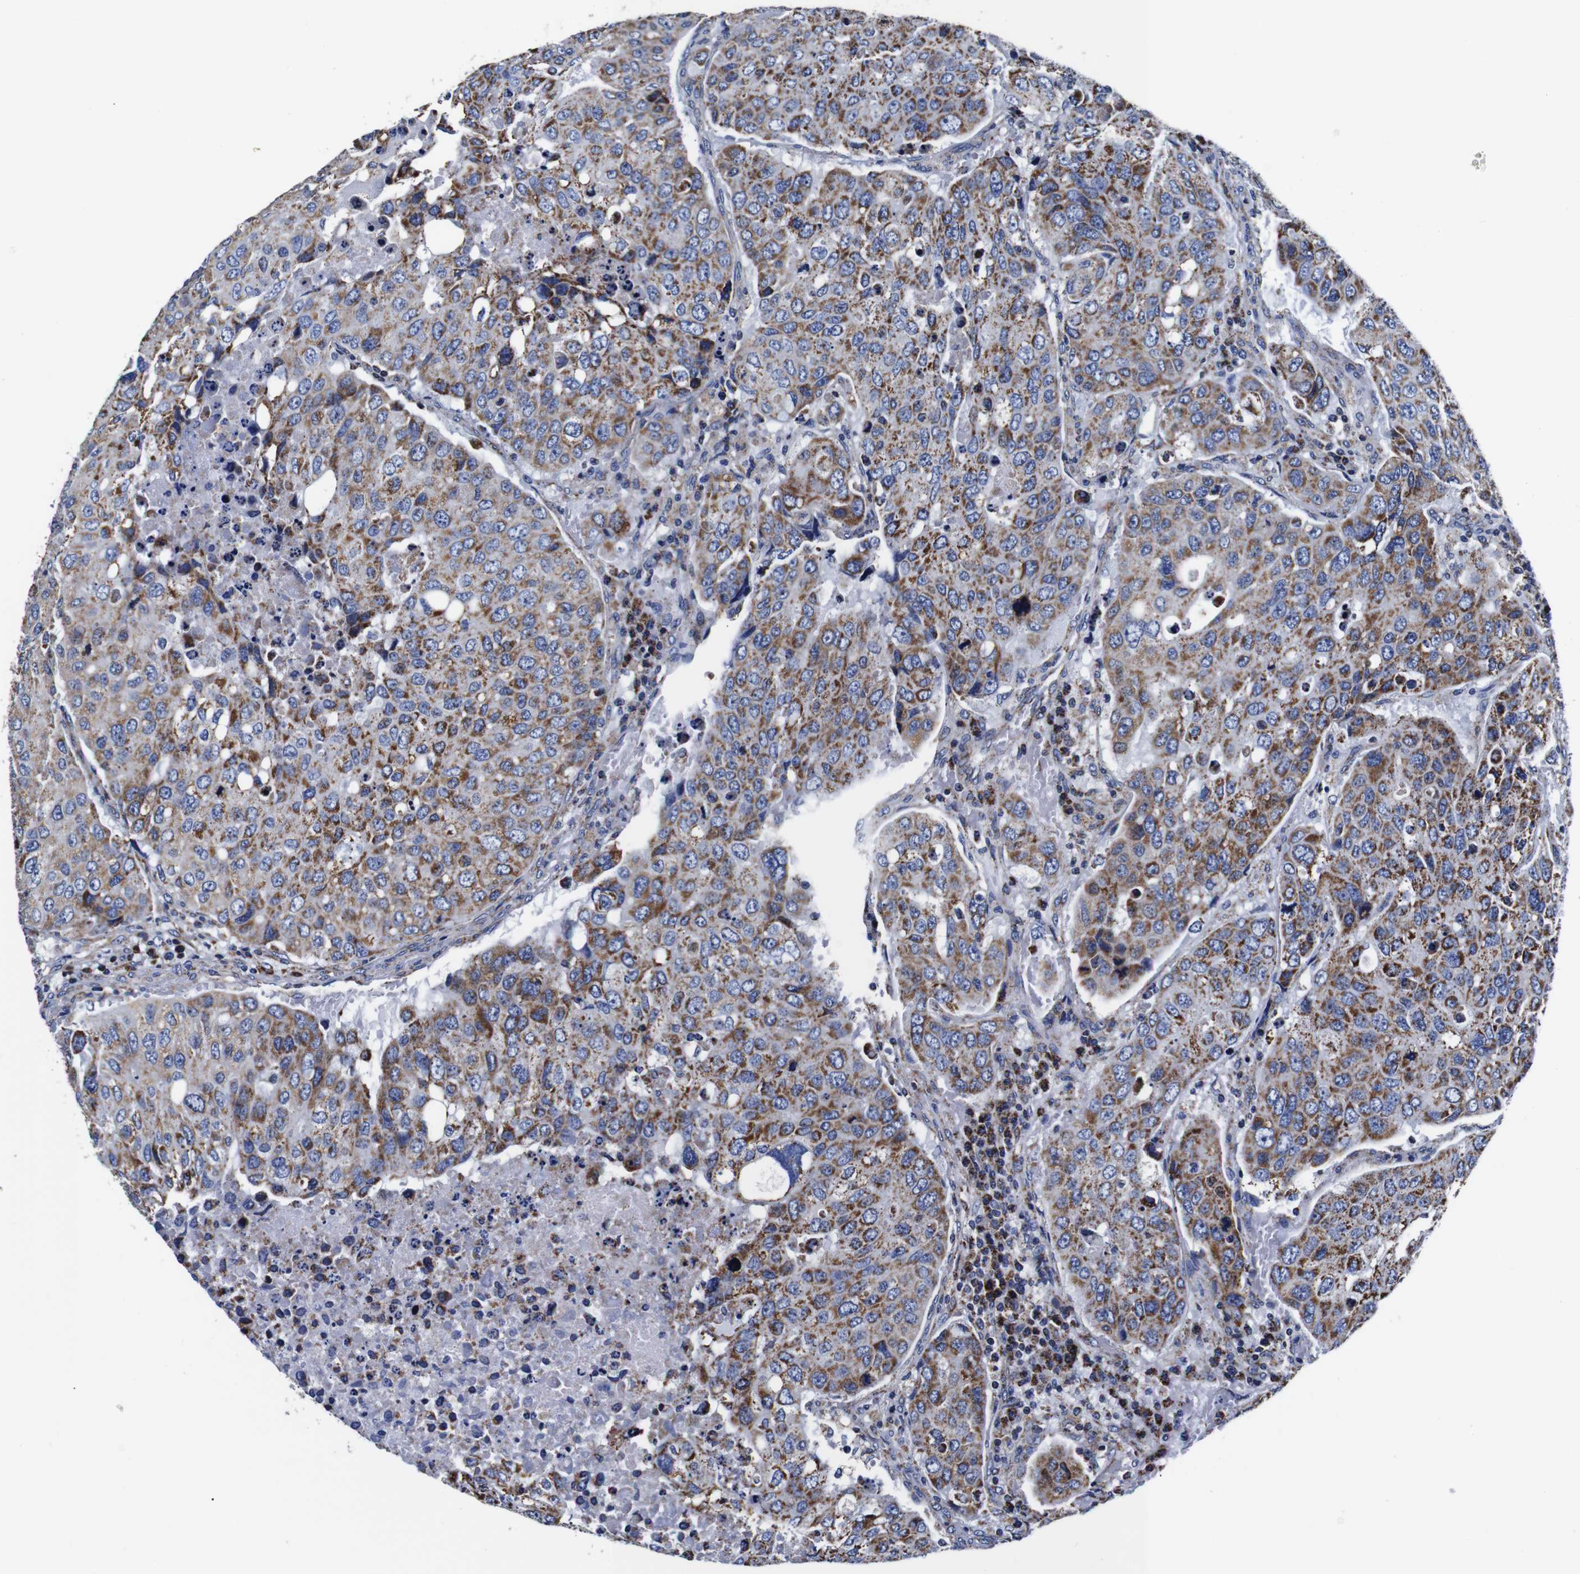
{"staining": {"intensity": "moderate", "quantity": ">75%", "location": "cytoplasmic/membranous"}, "tissue": "urothelial cancer", "cell_type": "Tumor cells", "image_type": "cancer", "snomed": [{"axis": "morphology", "description": "Urothelial carcinoma, High grade"}, {"axis": "topography", "description": "Lymph node"}, {"axis": "topography", "description": "Urinary bladder"}], "caption": "Urothelial cancer was stained to show a protein in brown. There is medium levels of moderate cytoplasmic/membranous positivity in about >75% of tumor cells.", "gene": "FKBP9", "patient": {"sex": "male", "age": 51}}